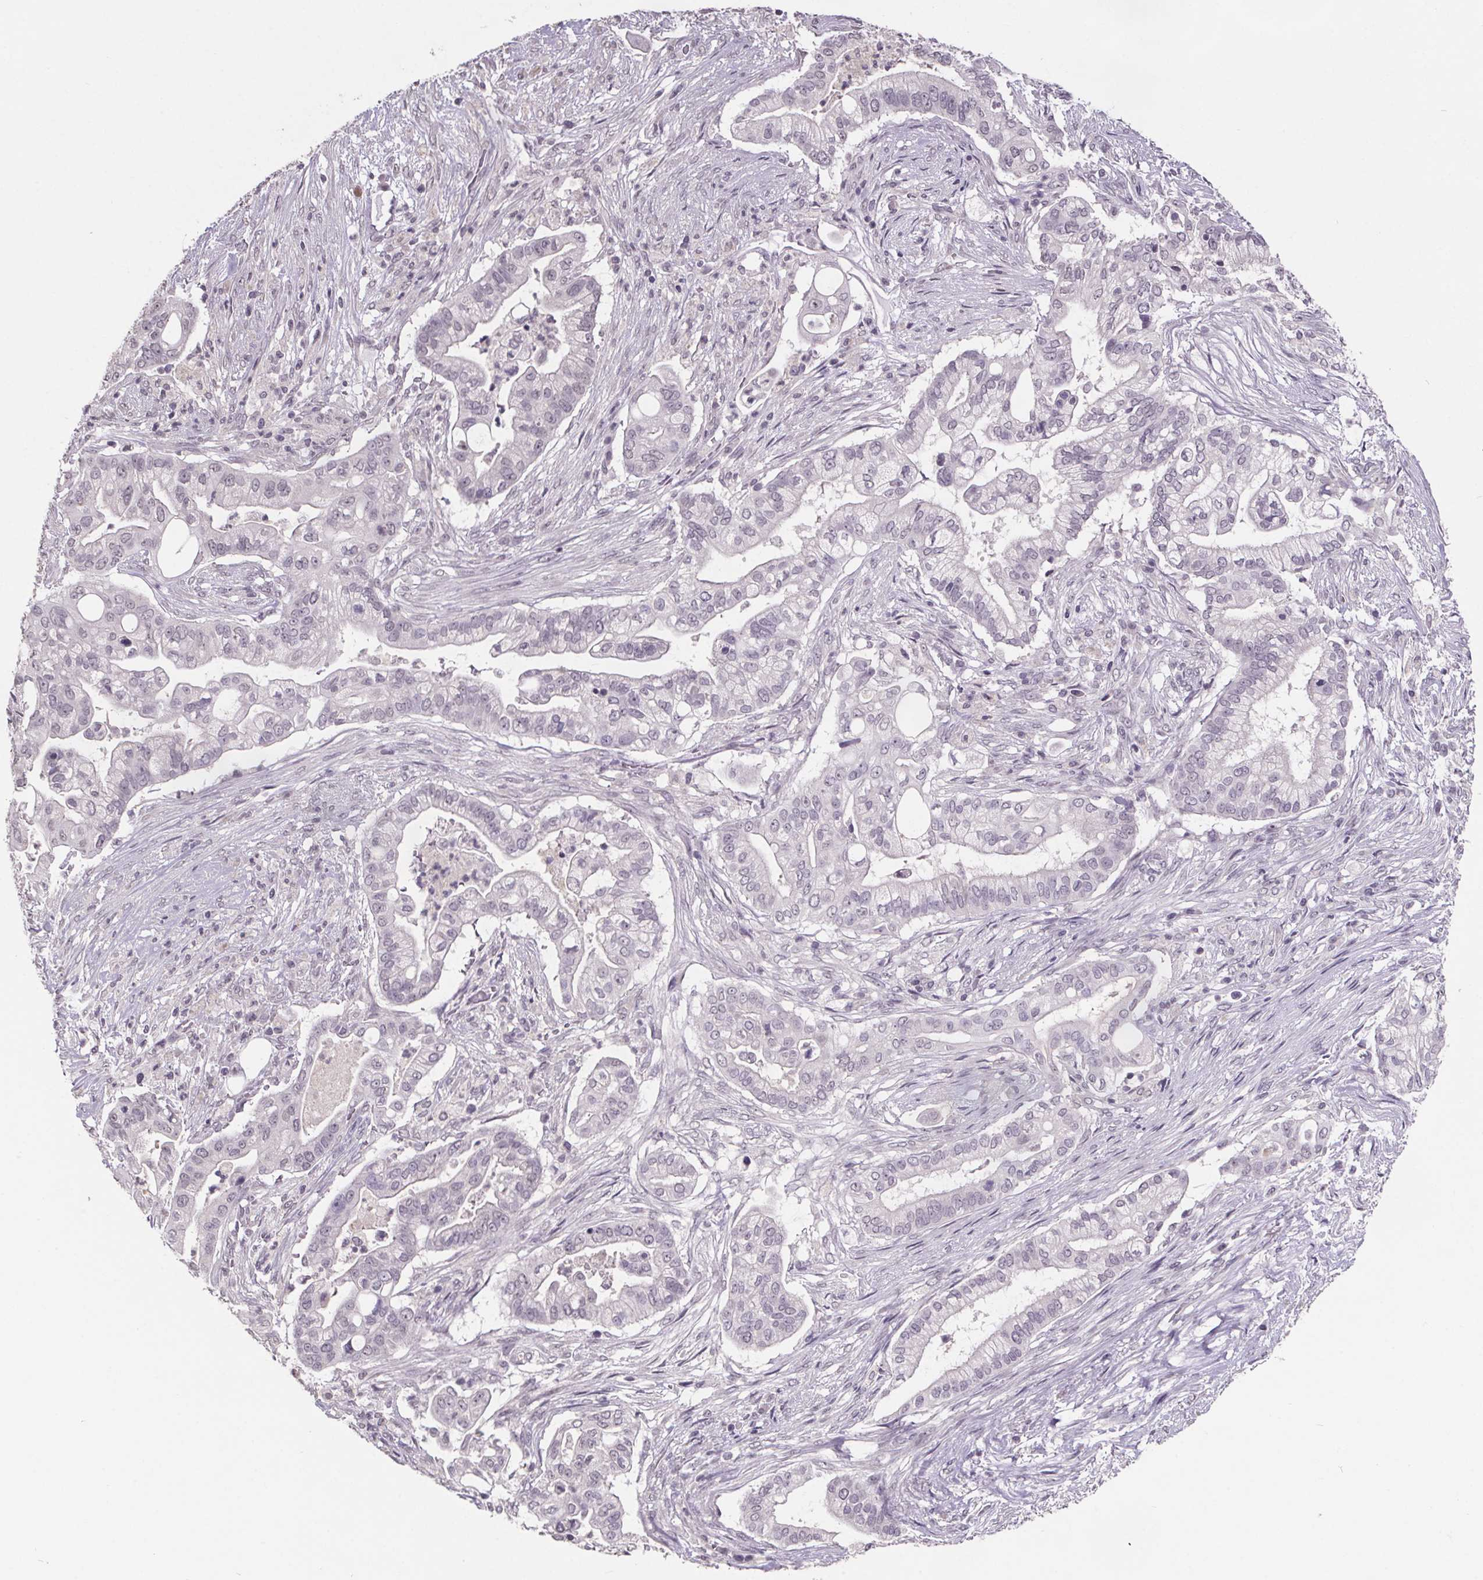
{"staining": {"intensity": "negative", "quantity": "none", "location": "none"}, "tissue": "pancreatic cancer", "cell_type": "Tumor cells", "image_type": "cancer", "snomed": [{"axis": "morphology", "description": "Adenocarcinoma, NOS"}, {"axis": "topography", "description": "Pancreas"}], "caption": "Pancreatic adenocarcinoma was stained to show a protein in brown. There is no significant staining in tumor cells.", "gene": "NKX6-1", "patient": {"sex": "female", "age": 69}}